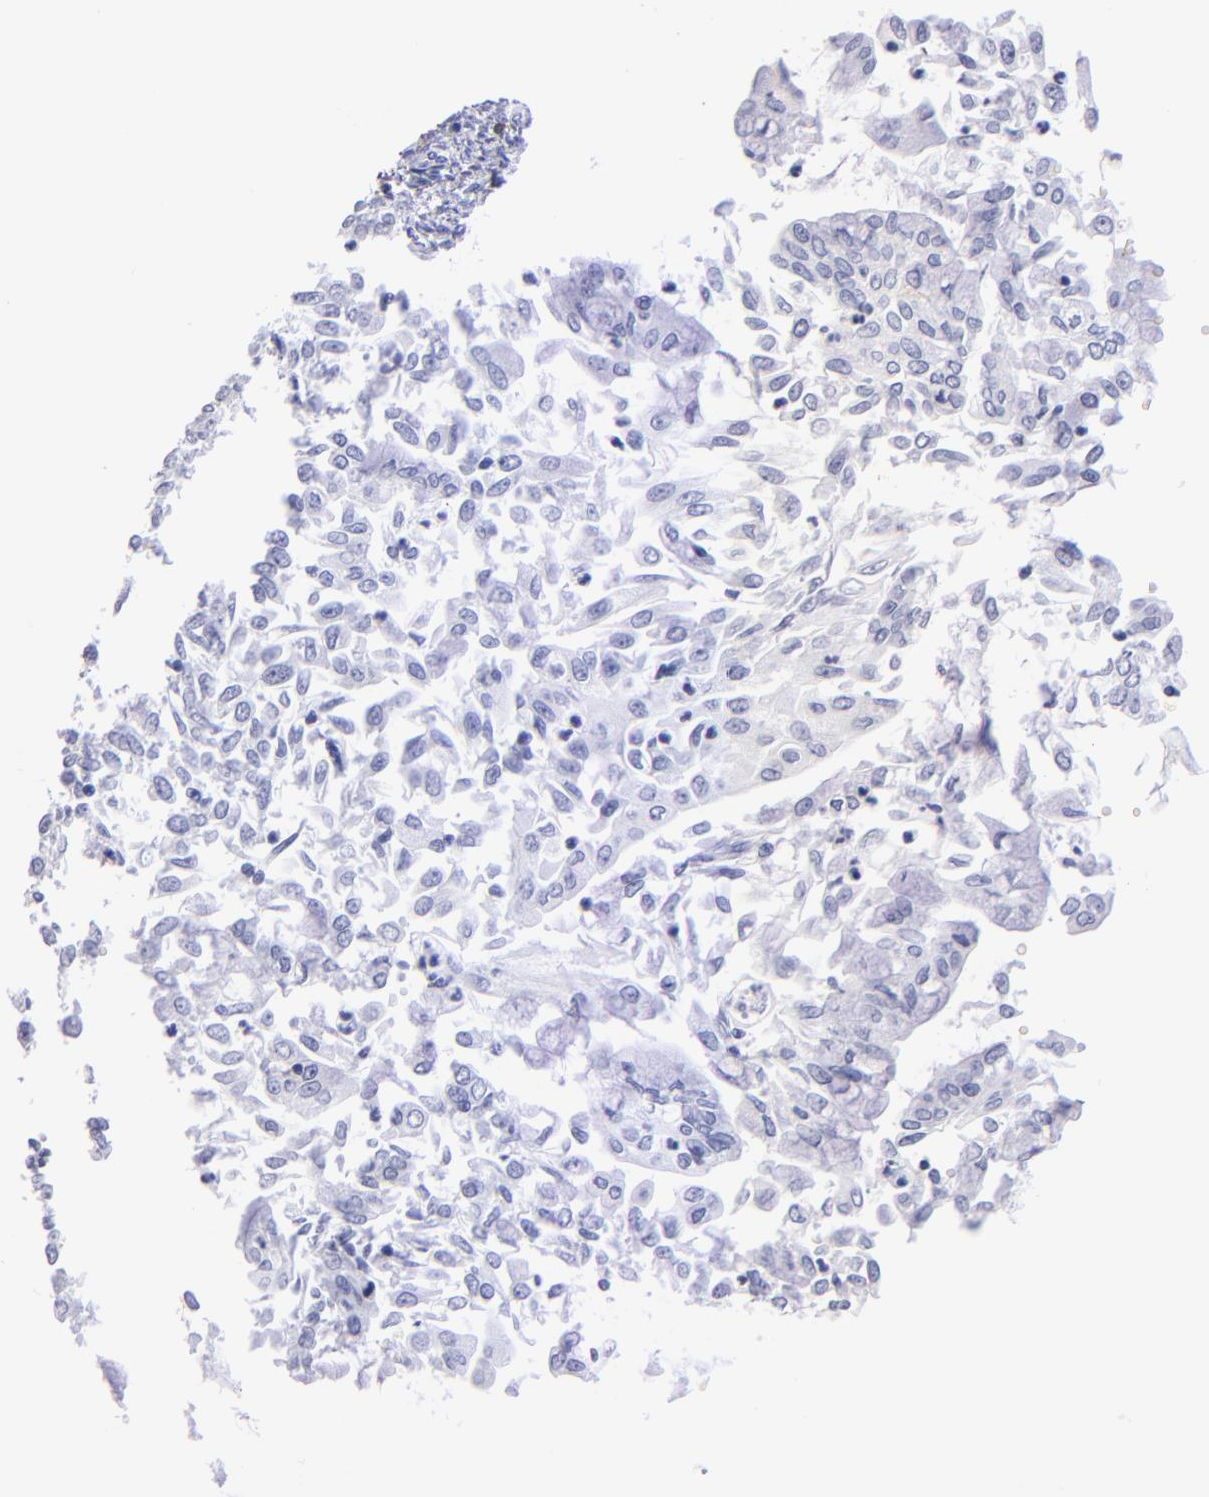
{"staining": {"intensity": "negative", "quantity": "none", "location": "none"}, "tissue": "endometrial cancer", "cell_type": "Tumor cells", "image_type": "cancer", "snomed": [{"axis": "morphology", "description": "Adenocarcinoma, NOS"}, {"axis": "topography", "description": "Endometrium"}], "caption": "DAB (3,3'-diaminobenzidine) immunohistochemical staining of human endometrial adenocarcinoma demonstrates no significant expression in tumor cells. (DAB (3,3'-diaminobenzidine) immunohistochemistry with hematoxylin counter stain).", "gene": "CD38", "patient": {"sex": "female", "age": 75}}